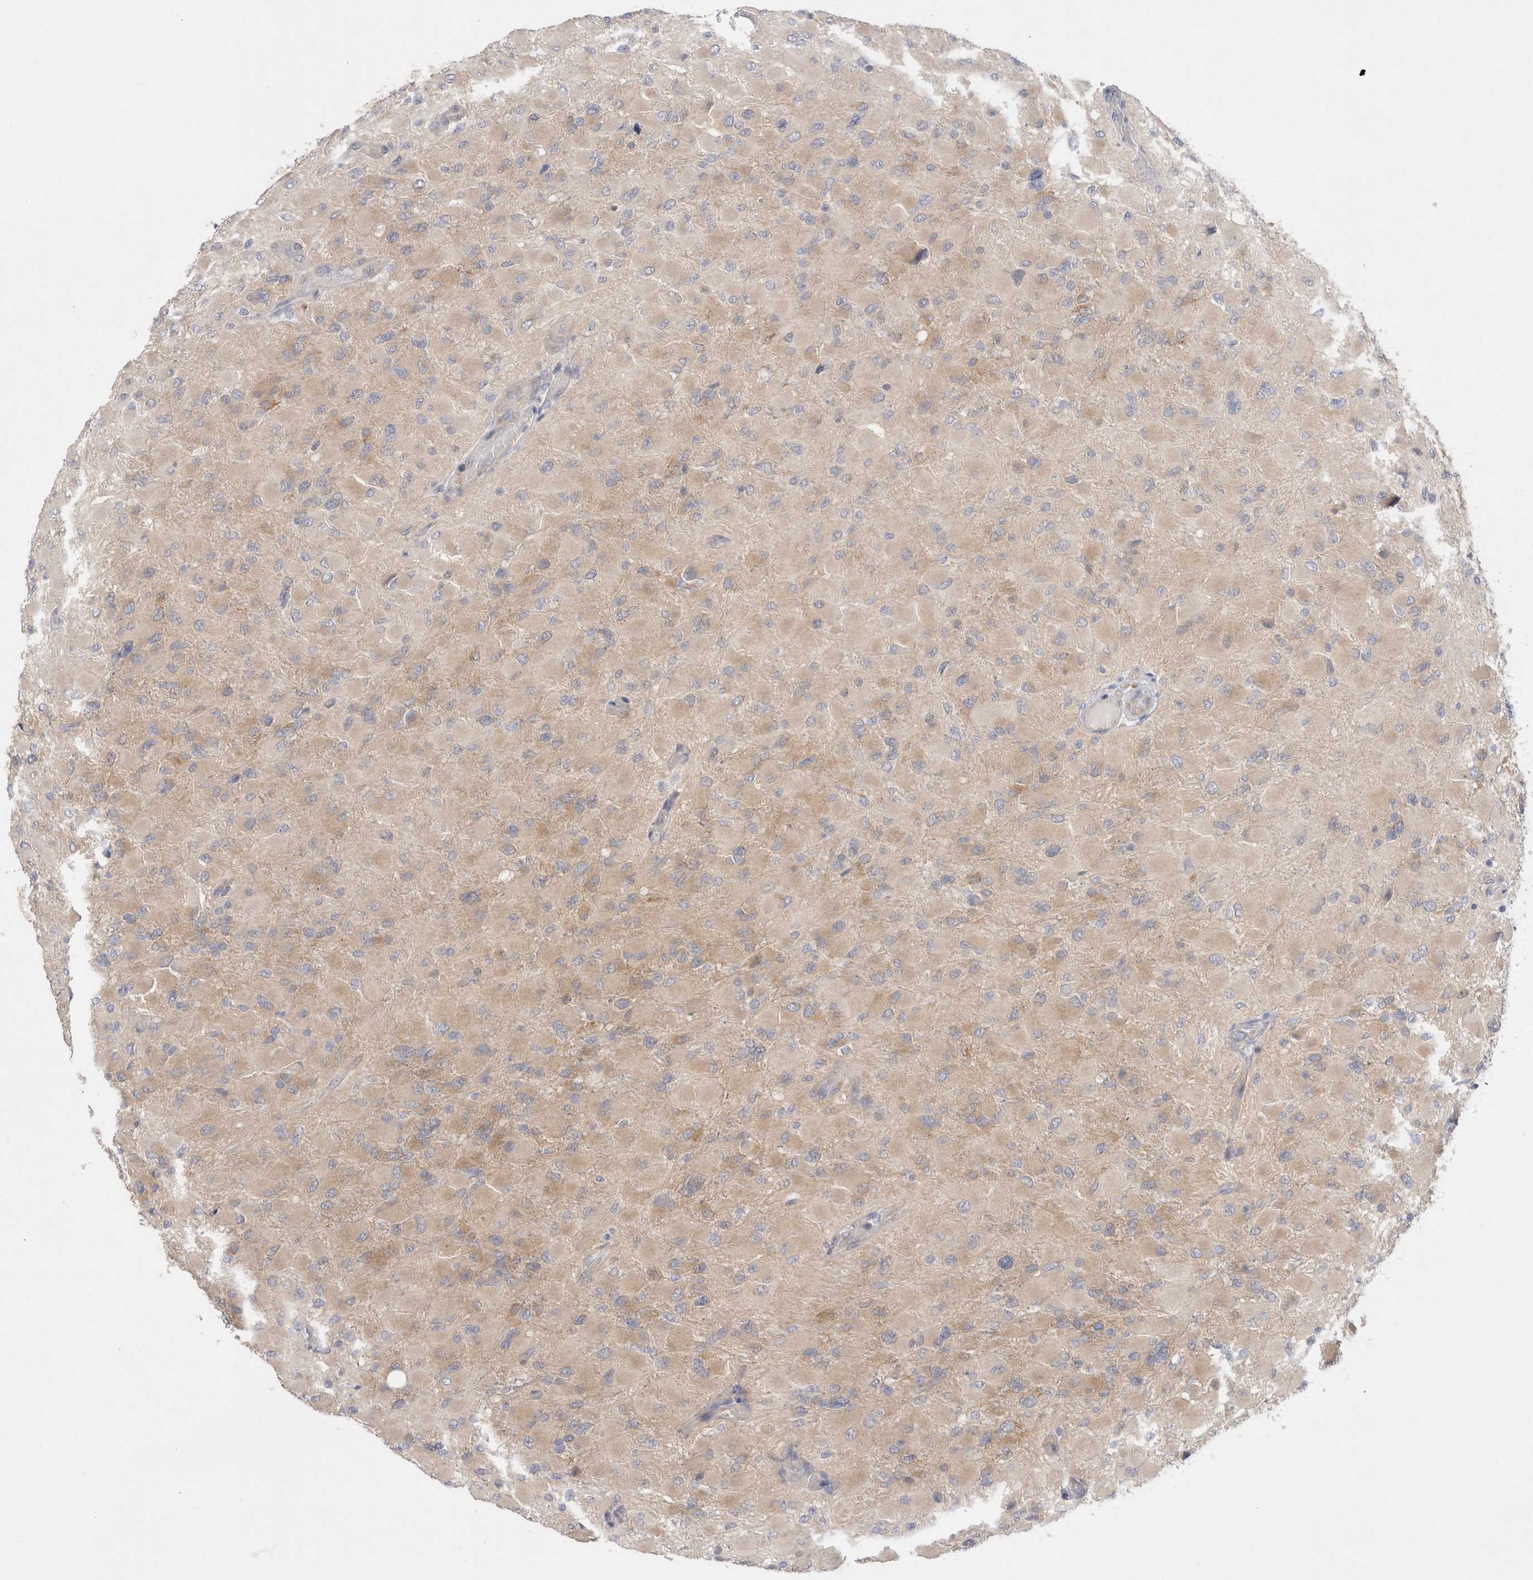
{"staining": {"intensity": "weak", "quantity": "25%-75%", "location": "cytoplasmic/membranous"}, "tissue": "glioma", "cell_type": "Tumor cells", "image_type": "cancer", "snomed": [{"axis": "morphology", "description": "Glioma, malignant, High grade"}, {"axis": "topography", "description": "Cerebral cortex"}], "caption": "Glioma stained with a protein marker reveals weak staining in tumor cells.", "gene": "WIPF2", "patient": {"sex": "female", "age": 36}}